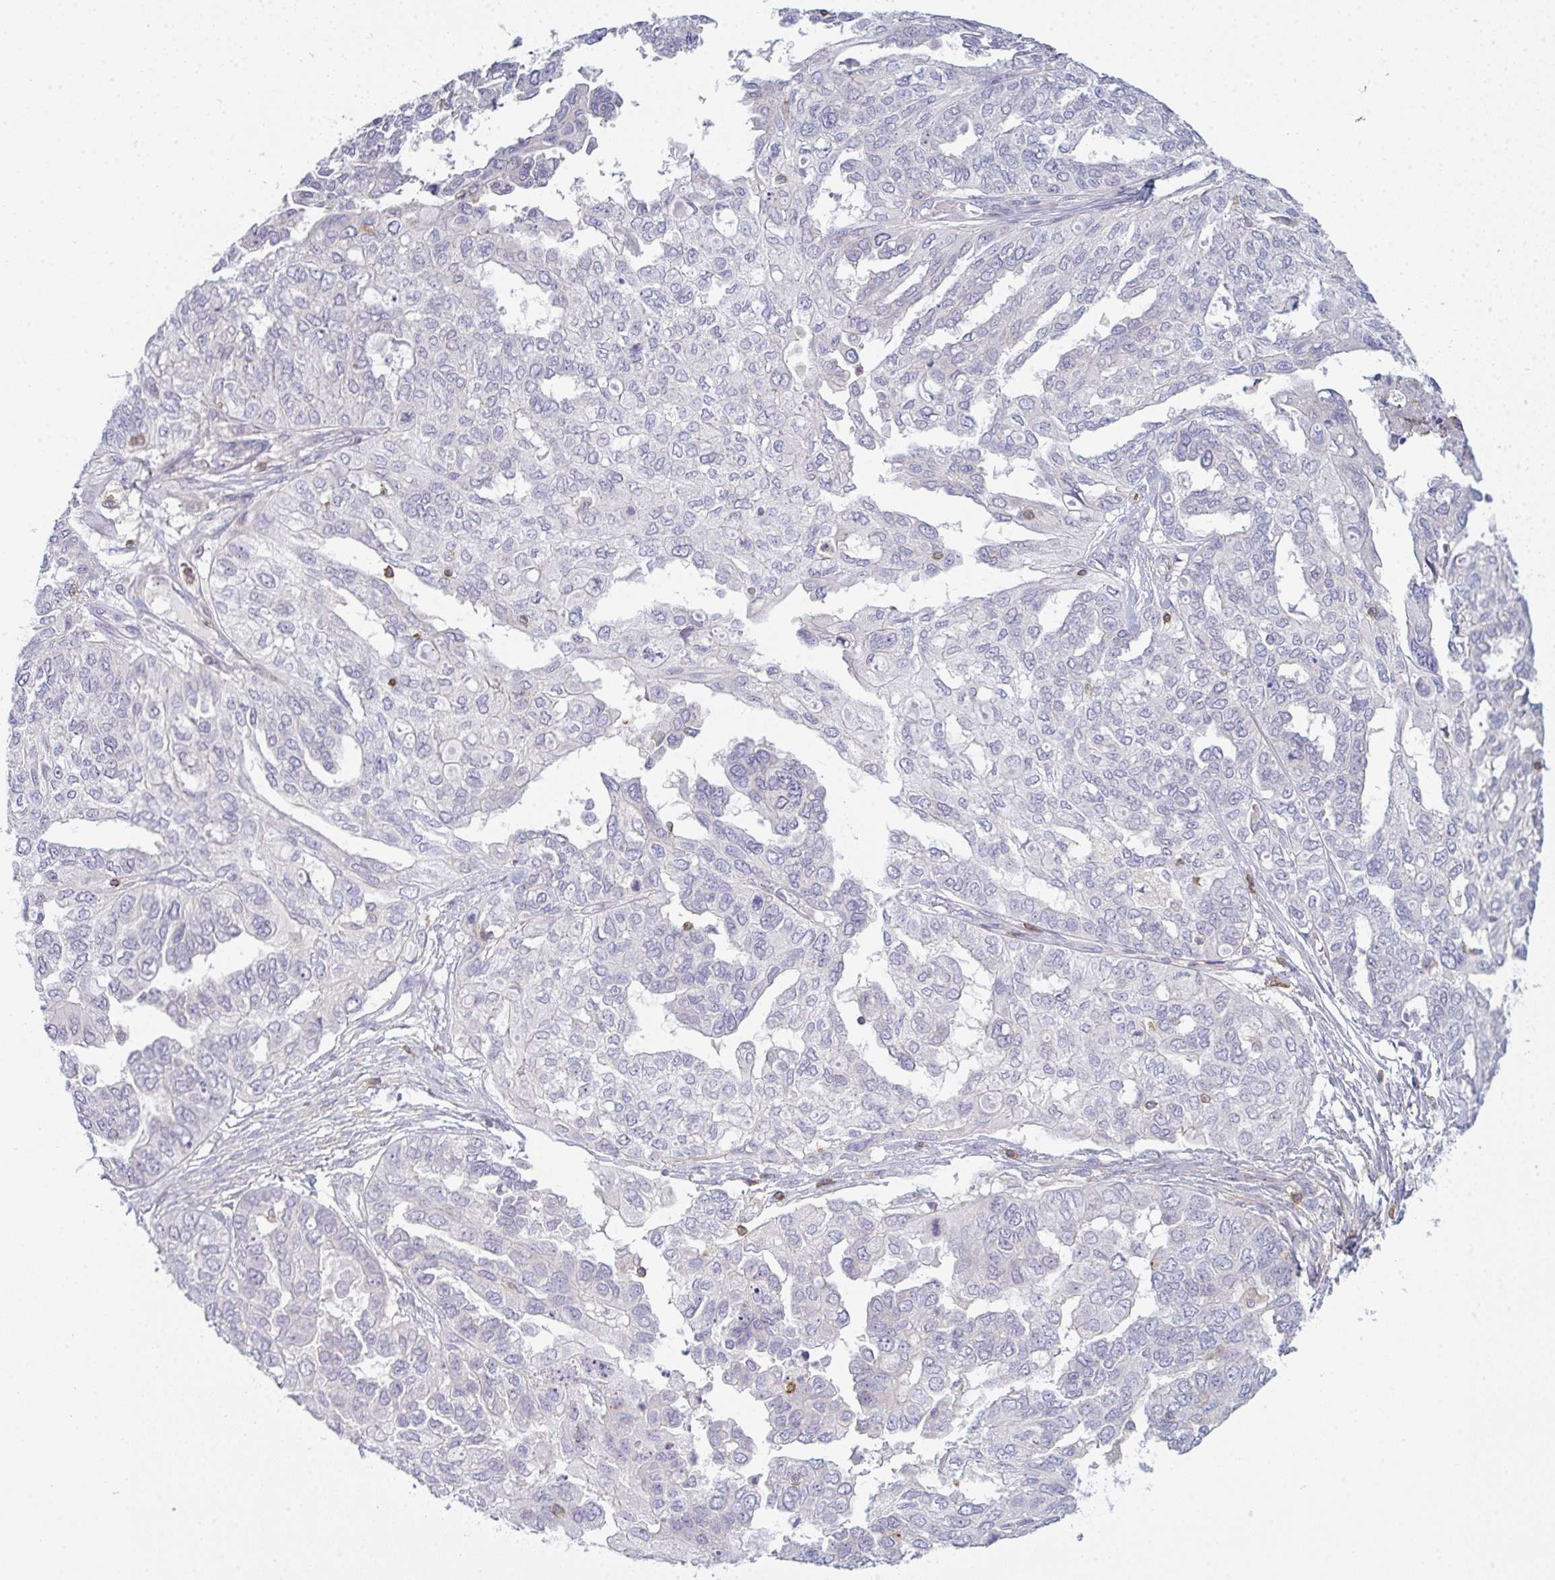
{"staining": {"intensity": "negative", "quantity": "none", "location": "none"}, "tissue": "ovarian cancer", "cell_type": "Tumor cells", "image_type": "cancer", "snomed": [{"axis": "morphology", "description": "Cystadenocarcinoma, serous, NOS"}, {"axis": "topography", "description": "Ovary"}], "caption": "Ovarian cancer was stained to show a protein in brown. There is no significant staining in tumor cells.", "gene": "CD80", "patient": {"sex": "female", "age": 53}}